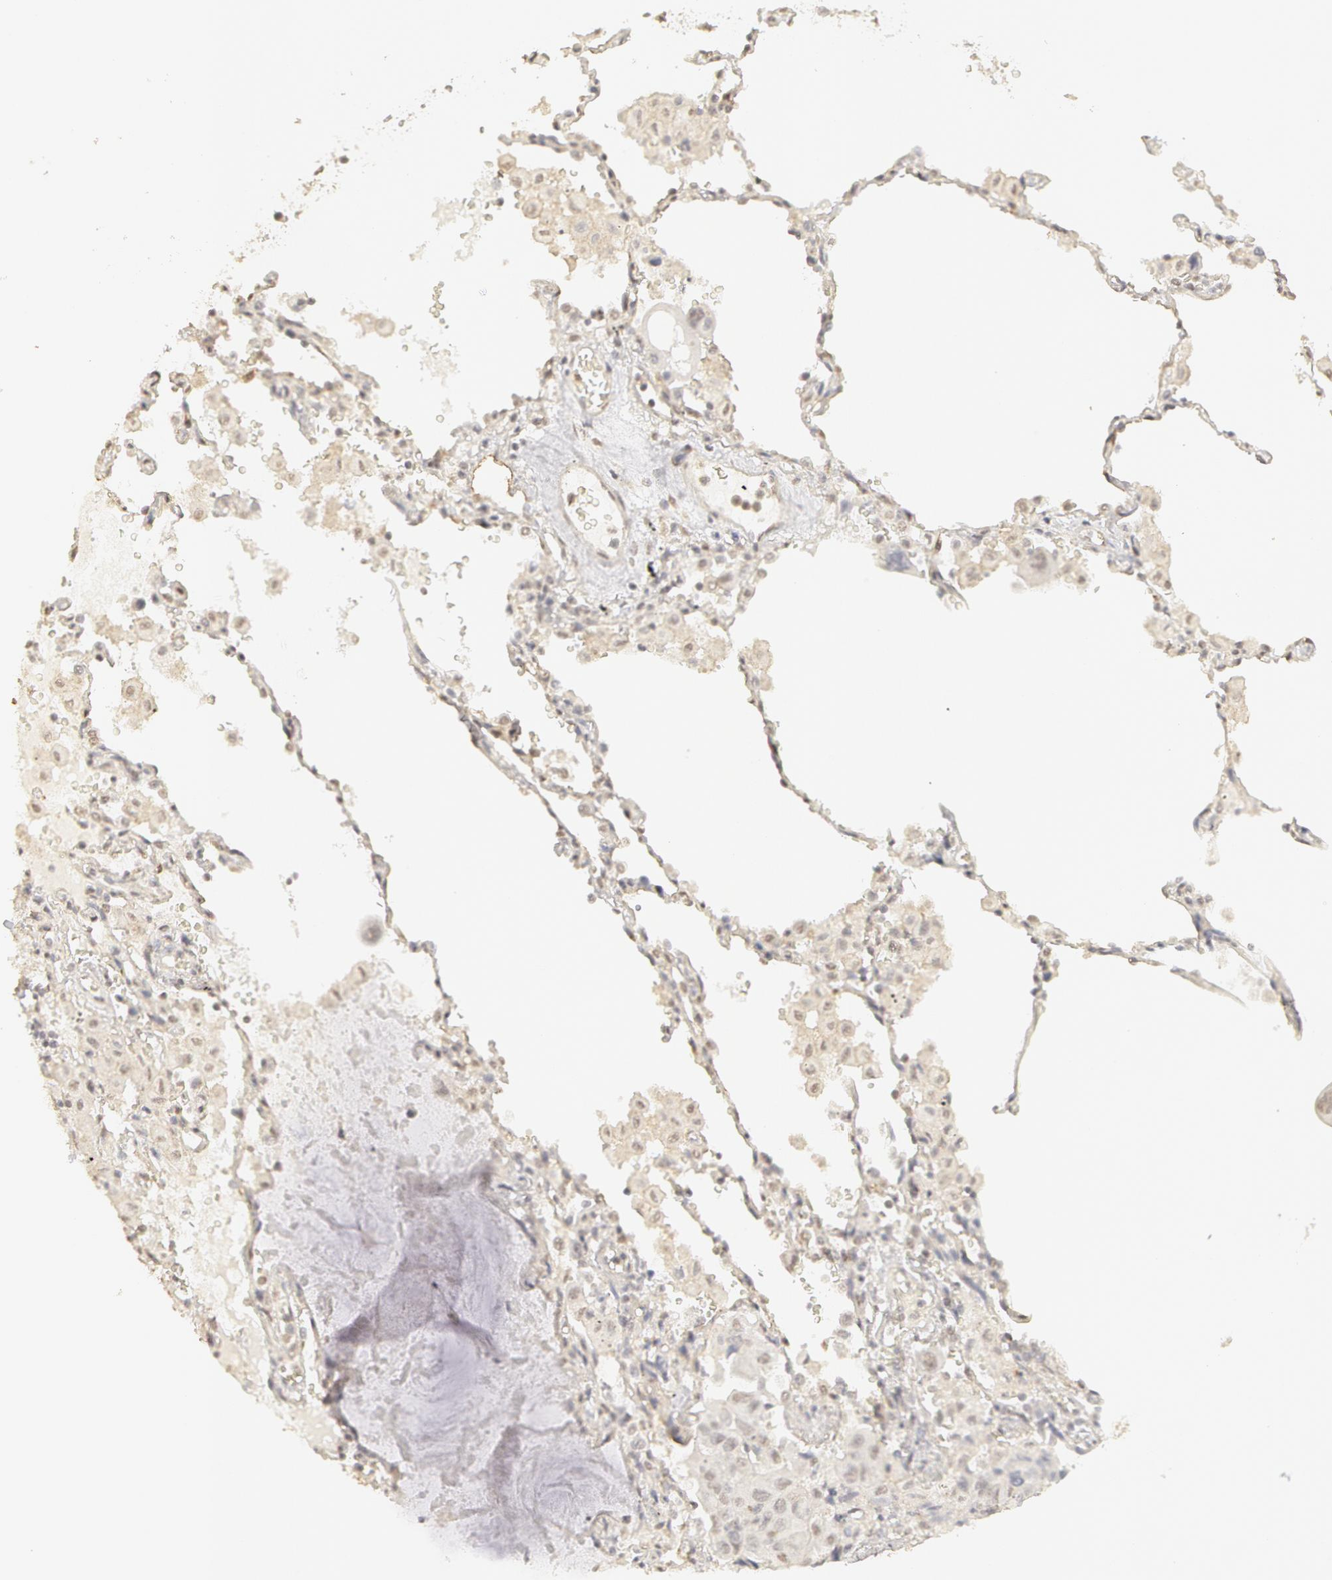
{"staining": {"intensity": "weak", "quantity": "25%-75%", "location": "cytoplasmic/membranous,nuclear"}, "tissue": "lung cancer", "cell_type": "Tumor cells", "image_type": "cancer", "snomed": [{"axis": "morphology", "description": "Adenocarcinoma, NOS"}, {"axis": "topography", "description": "Lung"}], "caption": "A photomicrograph of lung adenocarcinoma stained for a protein demonstrates weak cytoplasmic/membranous and nuclear brown staining in tumor cells.", "gene": "ADAM10", "patient": {"sex": "male", "age": 64}}